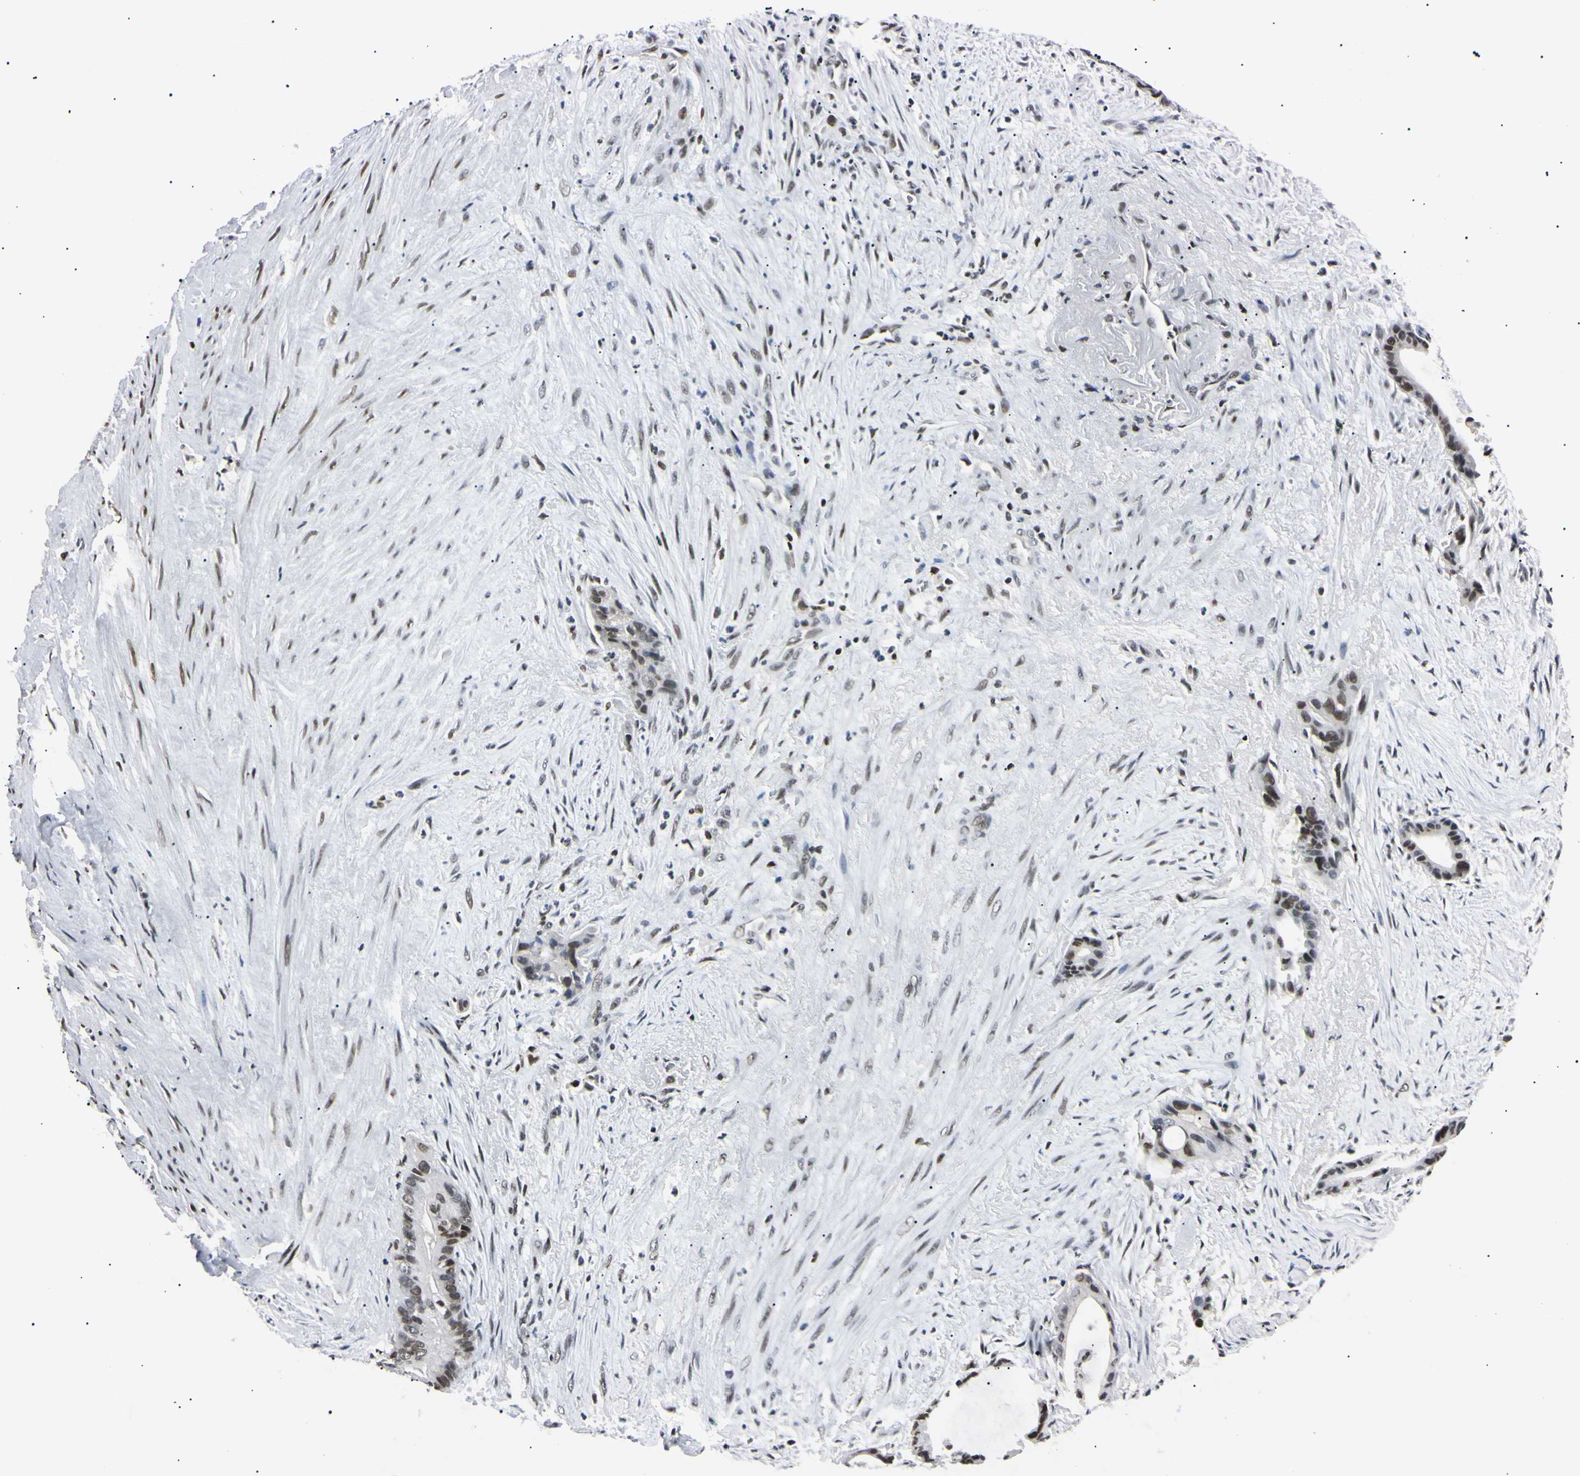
{"staining": {"intensity": "moderate", "quantity": "25%-75%", "location": "nuclear"}, "tissue": "liver cancer", "cell_type": "Tumor cells", "image_type": "cancer", "snomed": [{"axis": "morphology", "description": "Cholangiocarcinoma"}, {"axis": "topography", "description": "Liver"}], "caption": "About 25%-75% of tumor cells in human cholangiocarcinoma (liver) exhibit moderate nuclear protein expression as visualized by brown immunohistochemical staining.", "gene": "C1orf174", "patient": {"sex": "female", "age": 55}}